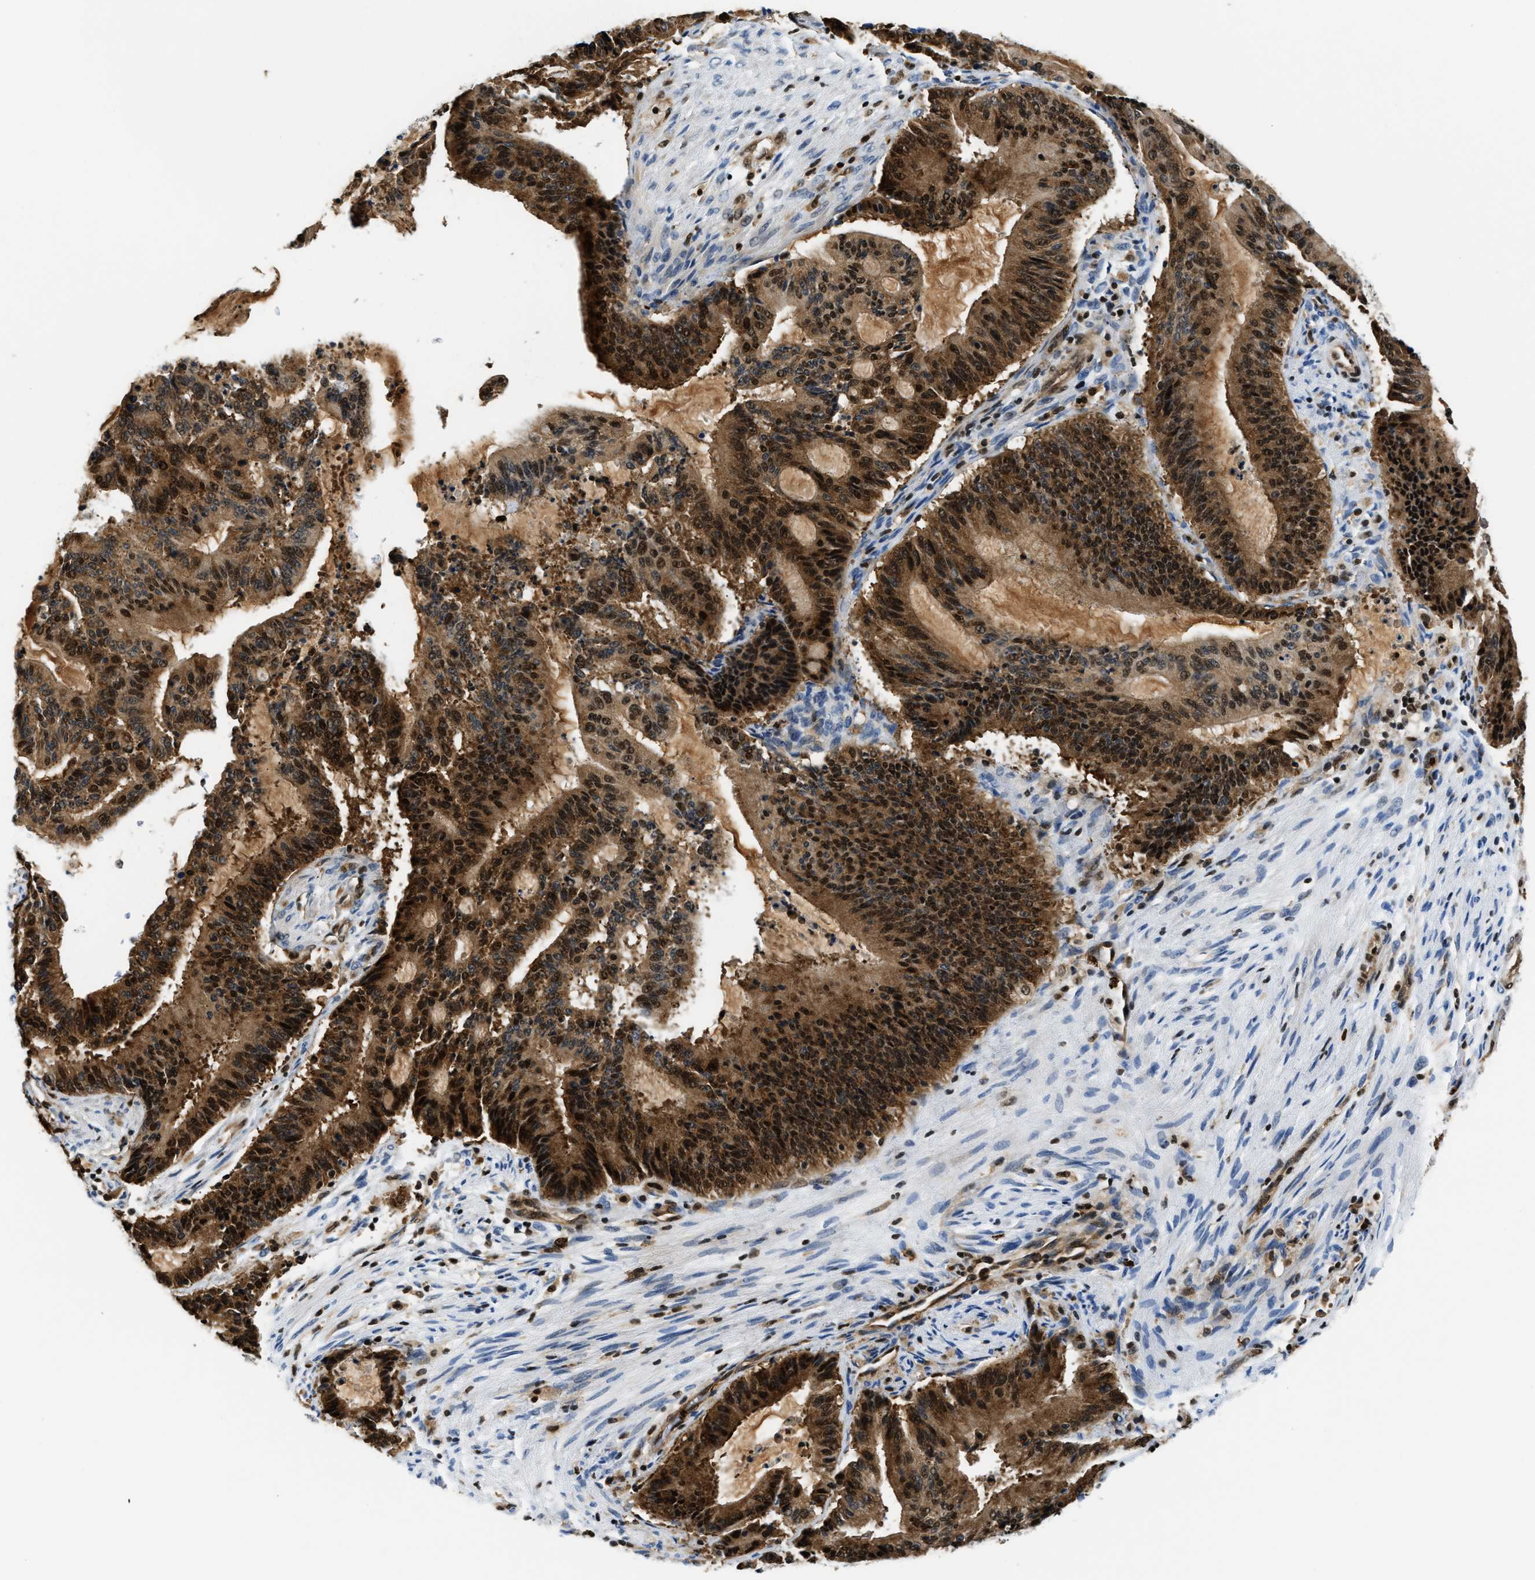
{"staining": {"intensity": "strong", "quantity": ">75%", "location": "cytoplasmic/membranous,nuclear"}, "tissue": "liver cancer", "cell_type": "Tumor cells", "image_type": "cancer", "snomed": [{"axis": "morphology", "description": "Cholangiocarcinoma"}, {"axis": "topography", "description": "Liver"}], "caption": "Brown immunohistochemical staining in liver cancer (cholangiocarcinoma) exhibits strong cytoplasmic/membranous and nuclear staining in about >75% of tumor cells.", "gene": "CCNDBP1", "patient": {"sex": "female", "age": 73}}